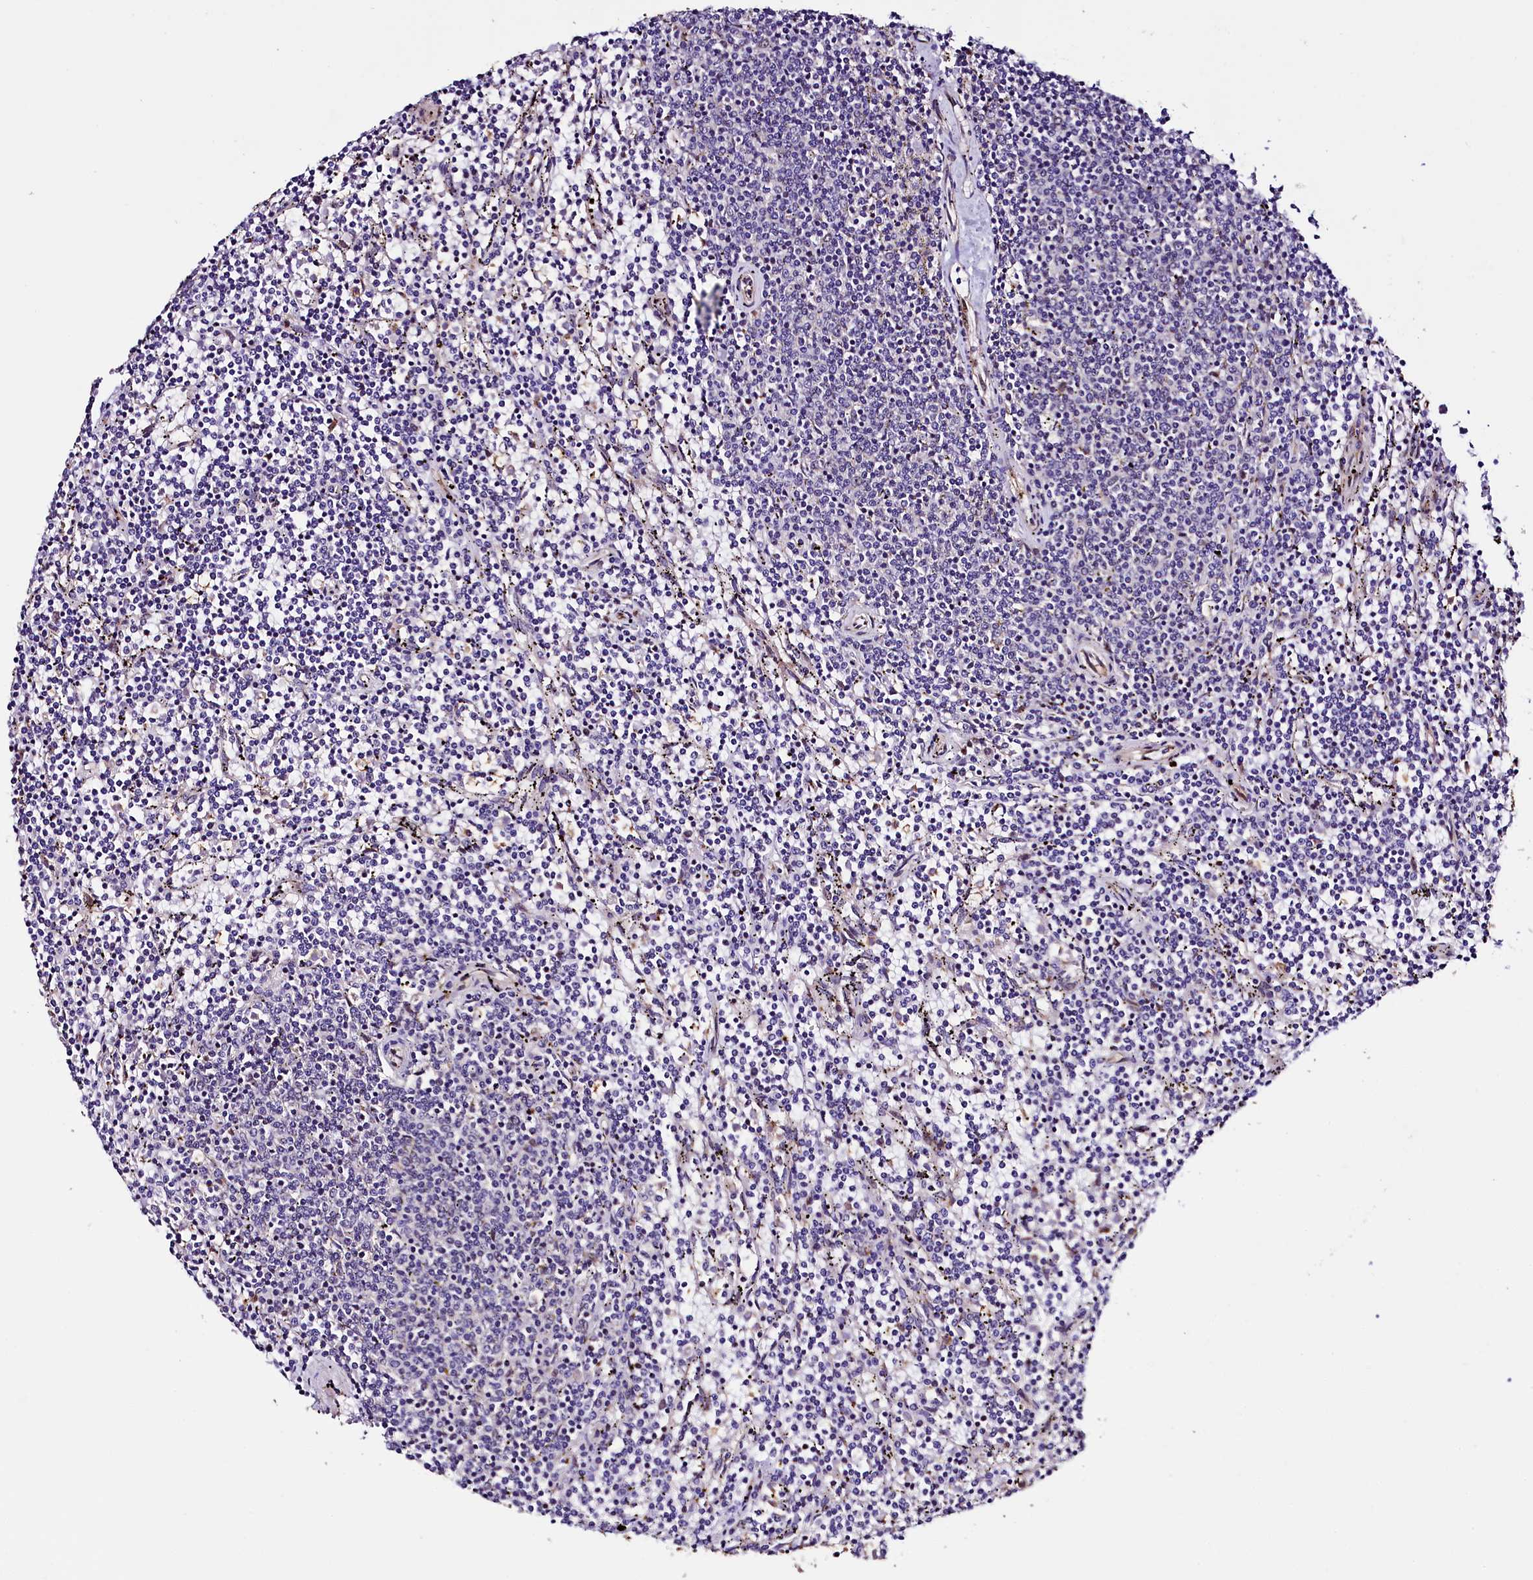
{"staining": {"intensity": "negative", "quantity": "none", "location": "none"}, "tissue": "lymphoma", "cell_type": "Tumor cells", "image_type": "cancer", "snomed": [{"axis": "morphology", "description": "Malignant lymphoma, non-Hodgkin's type, Low grade"}, {"axis": "topography", "description": "Spleen"}], "caption": "IHC micrograph of neoplastic tissue: human lymphoma stained with DAB (3,3'-diaminobenzidine) displays no significant protein expression in tumor cells.", "gene": "TRMT112", "patient": {"sex": "female", "age": 50}}